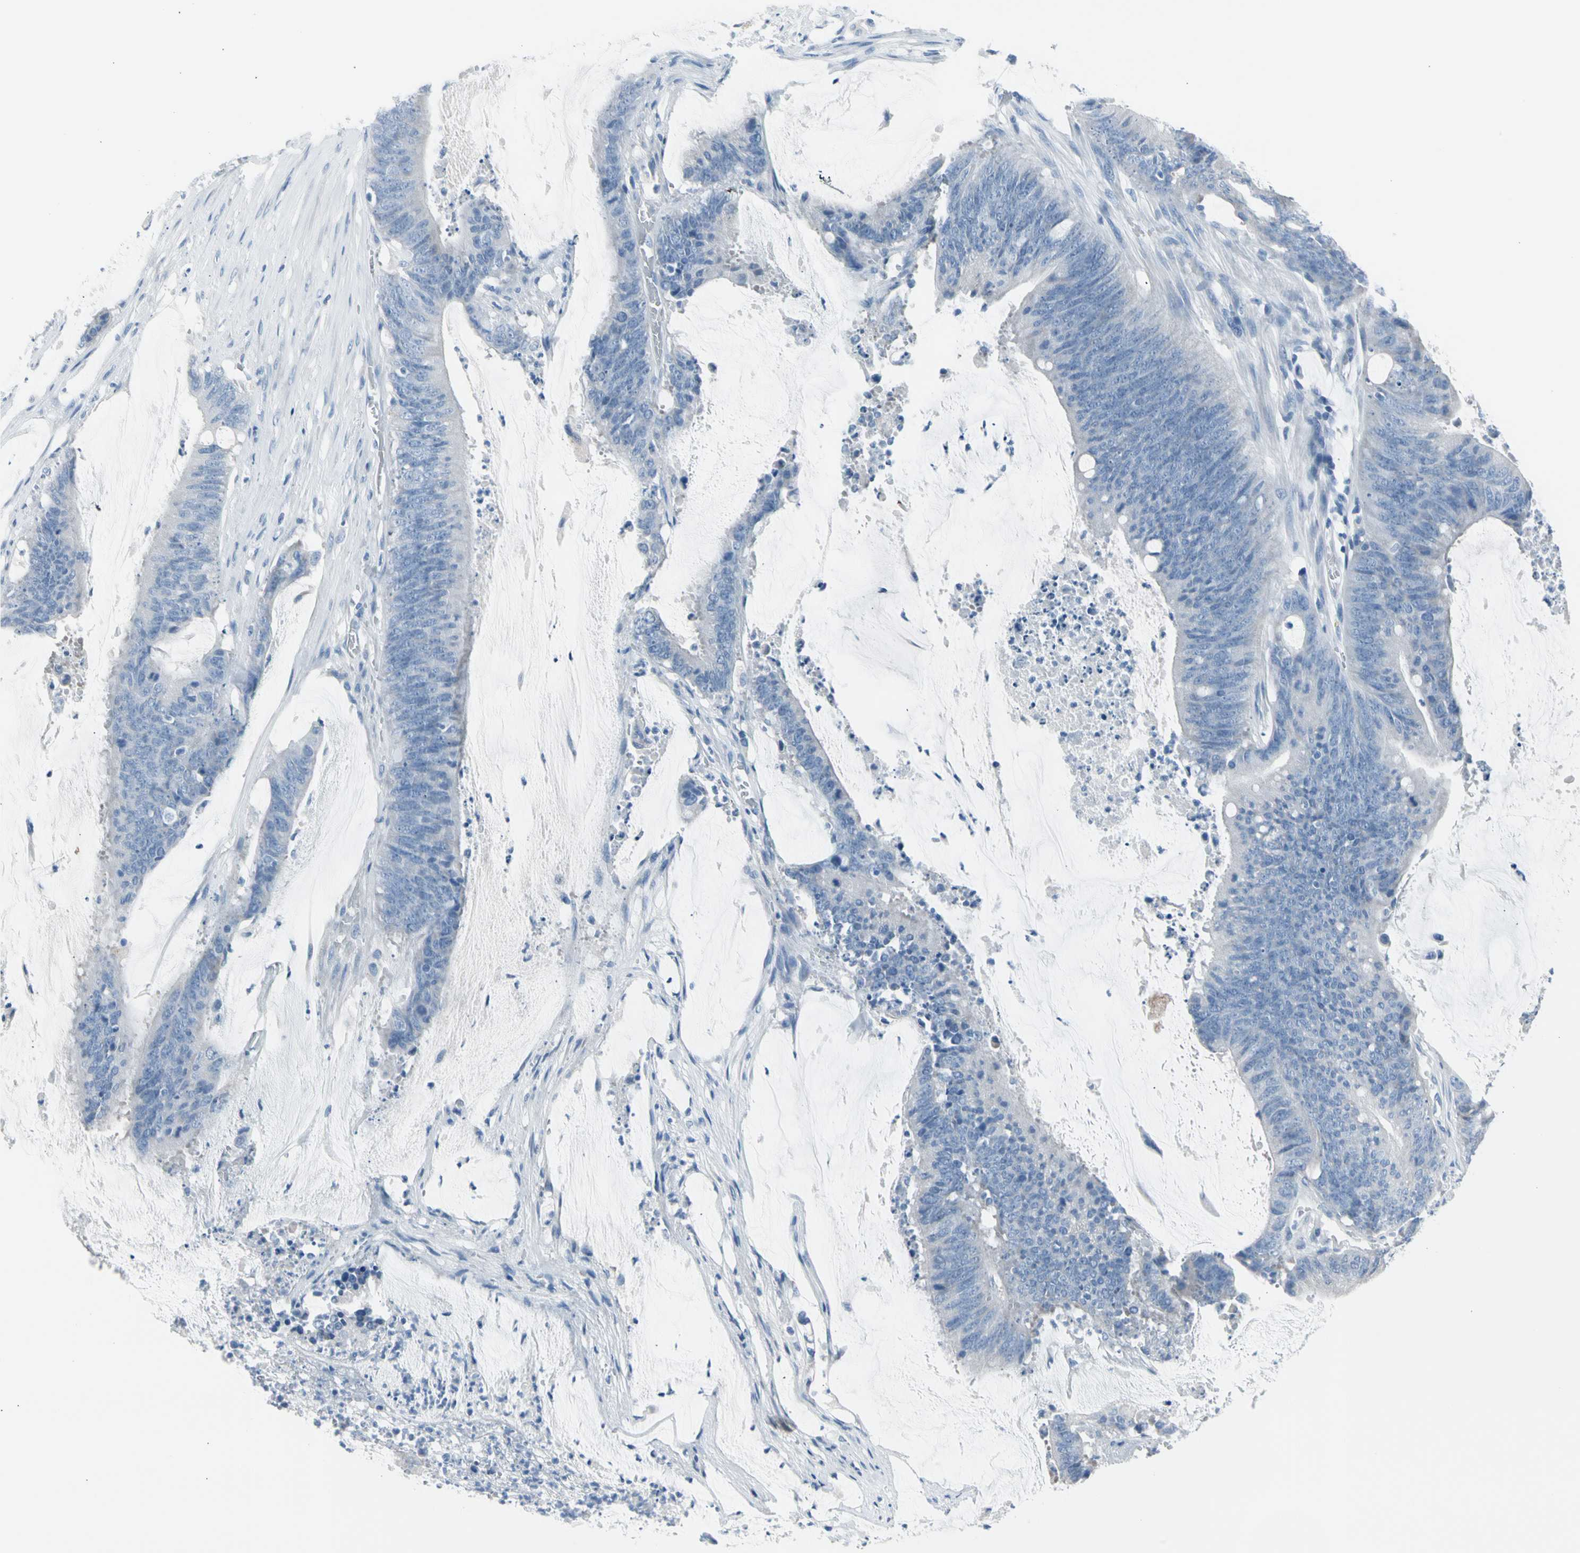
{"staining": {"intensity": "negative", "quantity": "none", "location": "none"}, "tissue": "colorectal cancer", "cell_type": "Tumor cells", "image_type": "cancer", "snomed": [{"axis": "morphology", "description": "Adenocarcinoma, NOS"}, {"axis": "topography", "description": "Rectum"}], "caption": "Protein analysis of colorectal cancer (adenocarcinoma) exhibits no significant staining in tumor cells.", "gene": "TPO", "patient": {"sex": "female", "age": 66}}